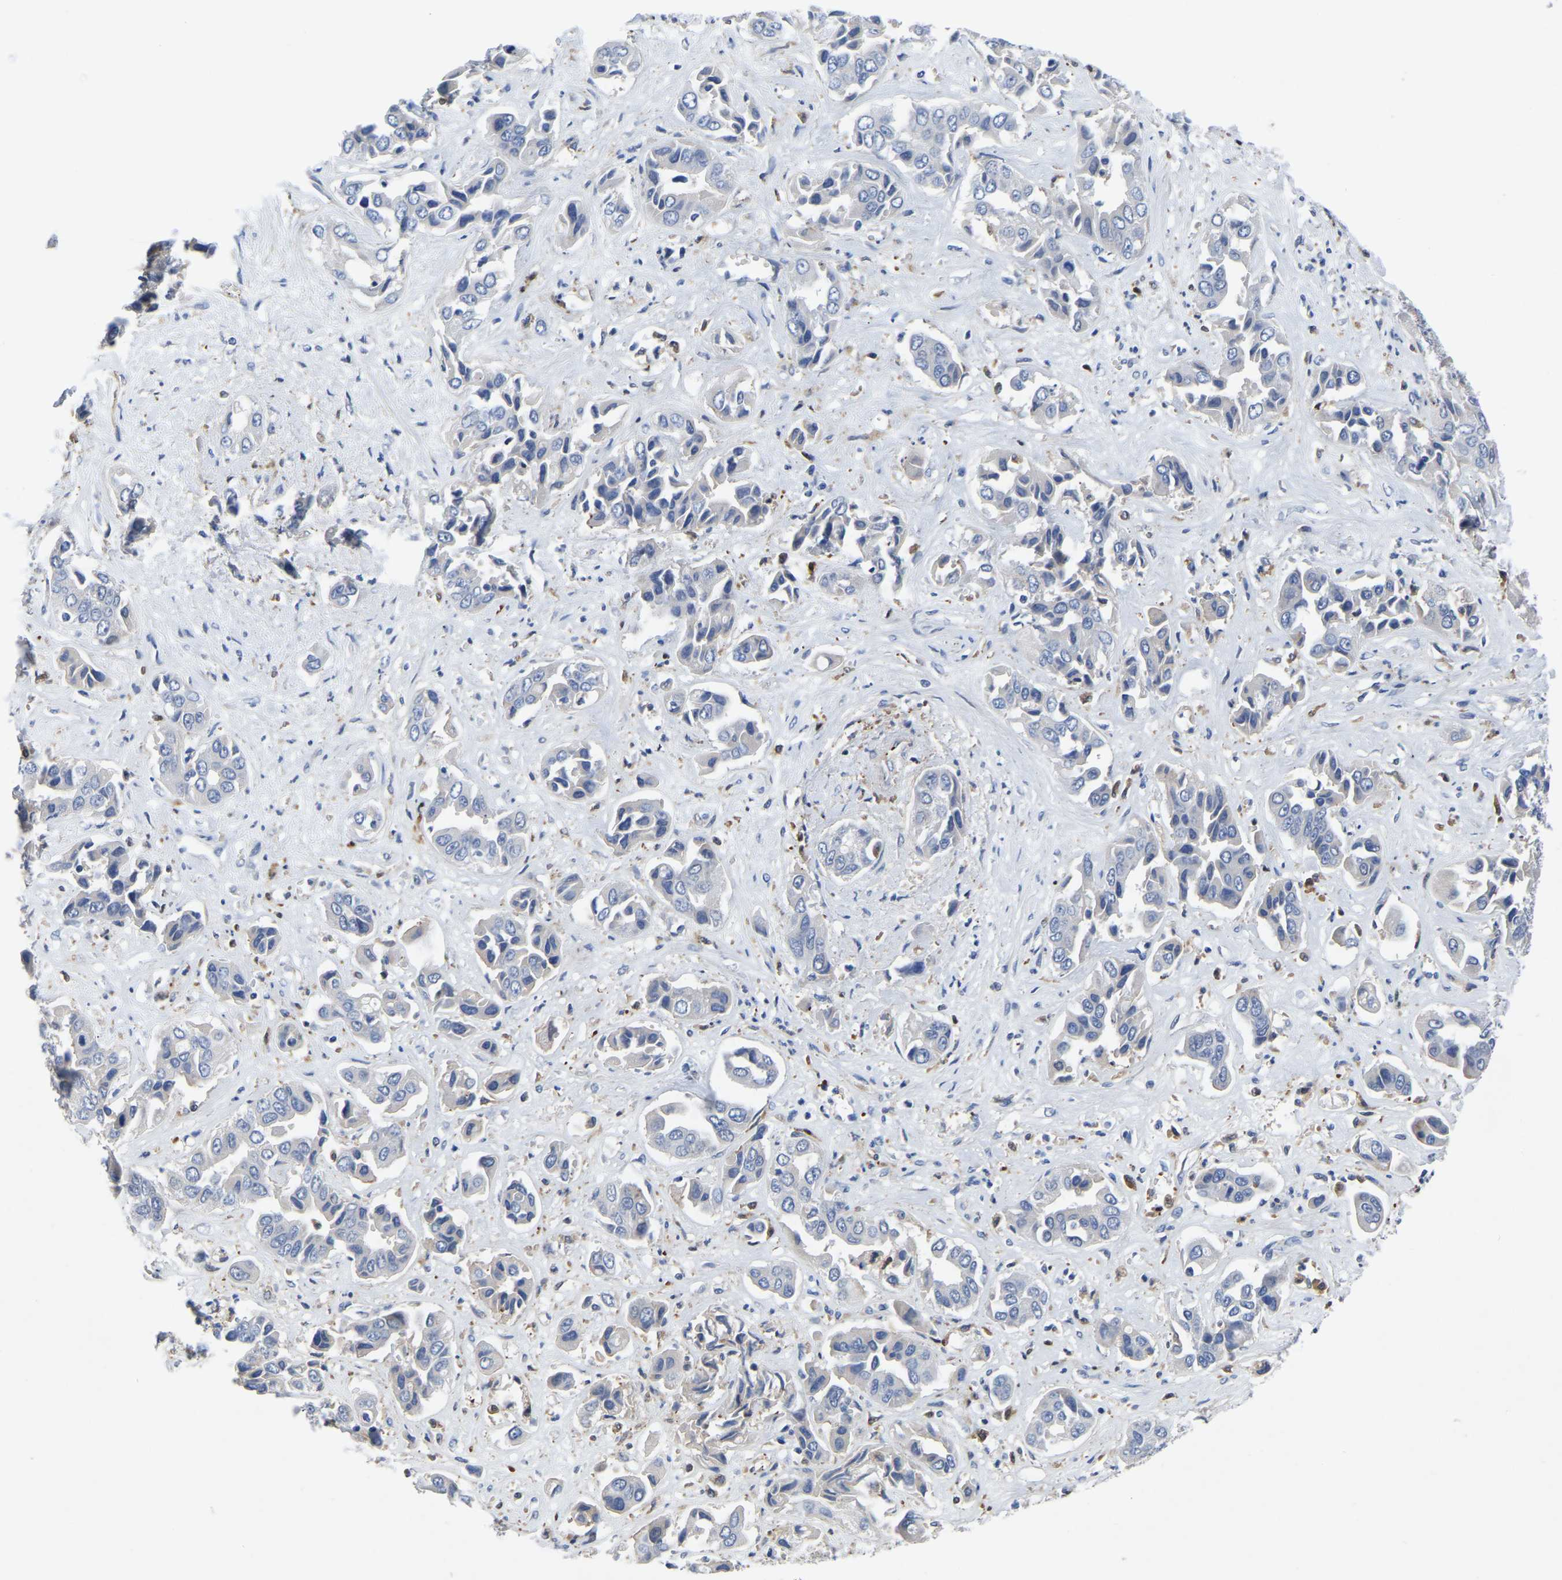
{"staining": {"intensity": "negative", "quantity": "none", "location": "none"}, "tissue": "liver cancer", "cell_type": "Tumor cells", "image_type": "cancer", "snomed": [{"axis": "morphology", "description": "Cholangiocarcinoma"}, {"axis": "topography", "description": "Liver"}], "caption": "The photomicrograph reveals no staining of tumor cells in liver cancer (cholangiocarcinoma).", "gene": "ATG2B", "patient": {"sex": "female", "age": 52}}